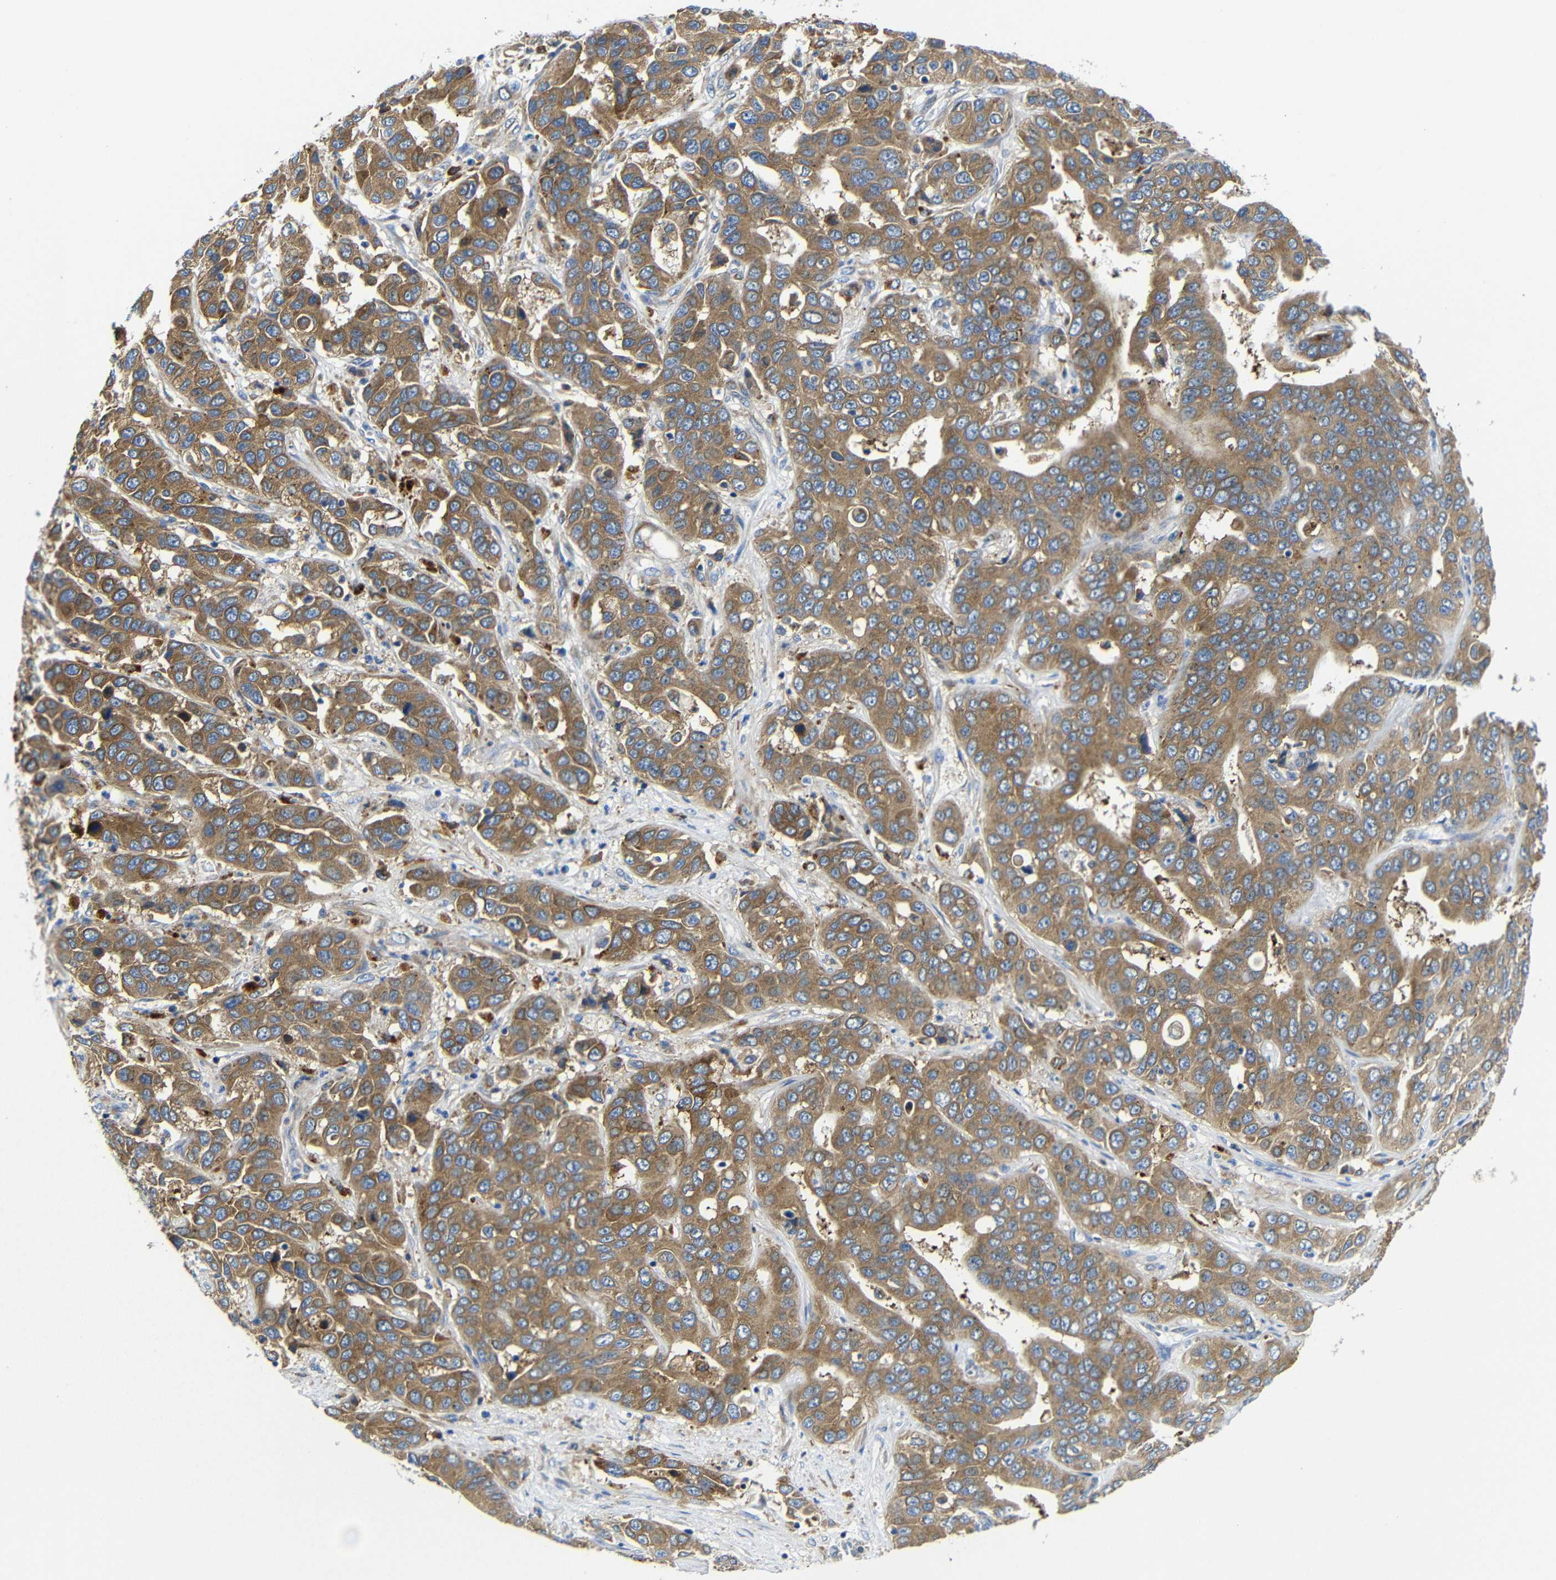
{"staining": {"intensity": "moderate", "quantity": ">75%", "location": "cytoplasmic/membranous"}, "tissue": "liver cancer", "cell_type": "Tumor cells", "image_type": "cancer", "snomed": [{"axis": "morphology", "description": "Cholangiocarcinoma"}, {"axis": "topography", "description": "Liver"}], "caption": "Liver cancer stained with a protein marker exhibits moderate staining in tumor cells.", "gene": "CLCC1", "patient": {"sex": "female", "age": 52}}